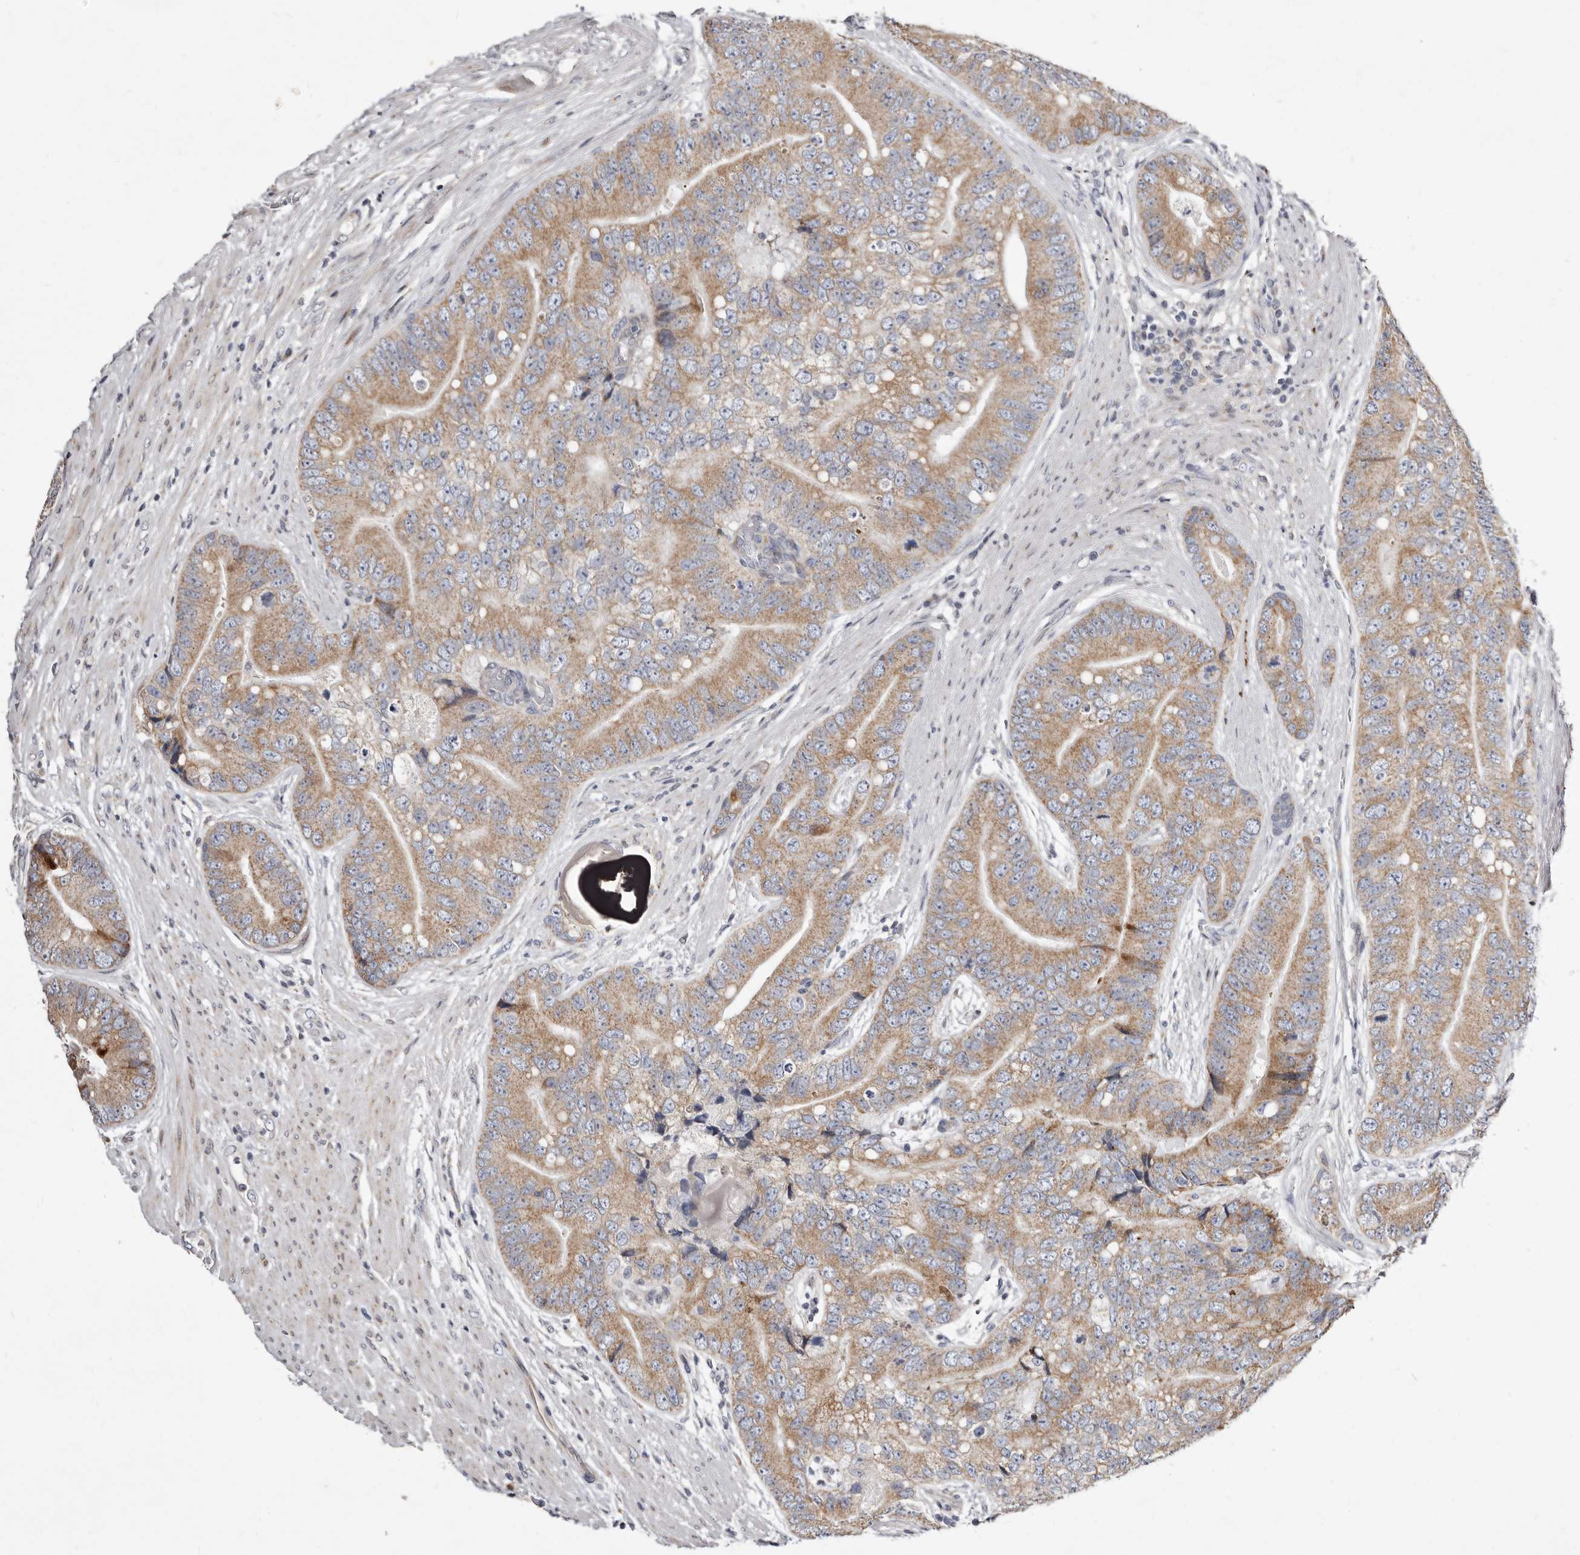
{"staining": {"intensity": "moderate", "quantity": ">75%", "location": "cytoplasmic/membranous"}, "tissue": "prostate cancer", "cell_type": "Tumor cells", "image_type": "cancer", "snomed": [{"axis": "morphology", "description": "Adenocarcinoma, High grade"}, {"axis": "topography", "description": "Prostate"}], "caption": "Prostate cancer (adenocarcinoma (high-grade)) tissue exhibits moderate cytoplasmic/membranous staining in about >75% of tumor cells, visualized by immunohistochemistry.", "gene": "TIMM17B", "patient": {"sex": "male", "age": 70}}